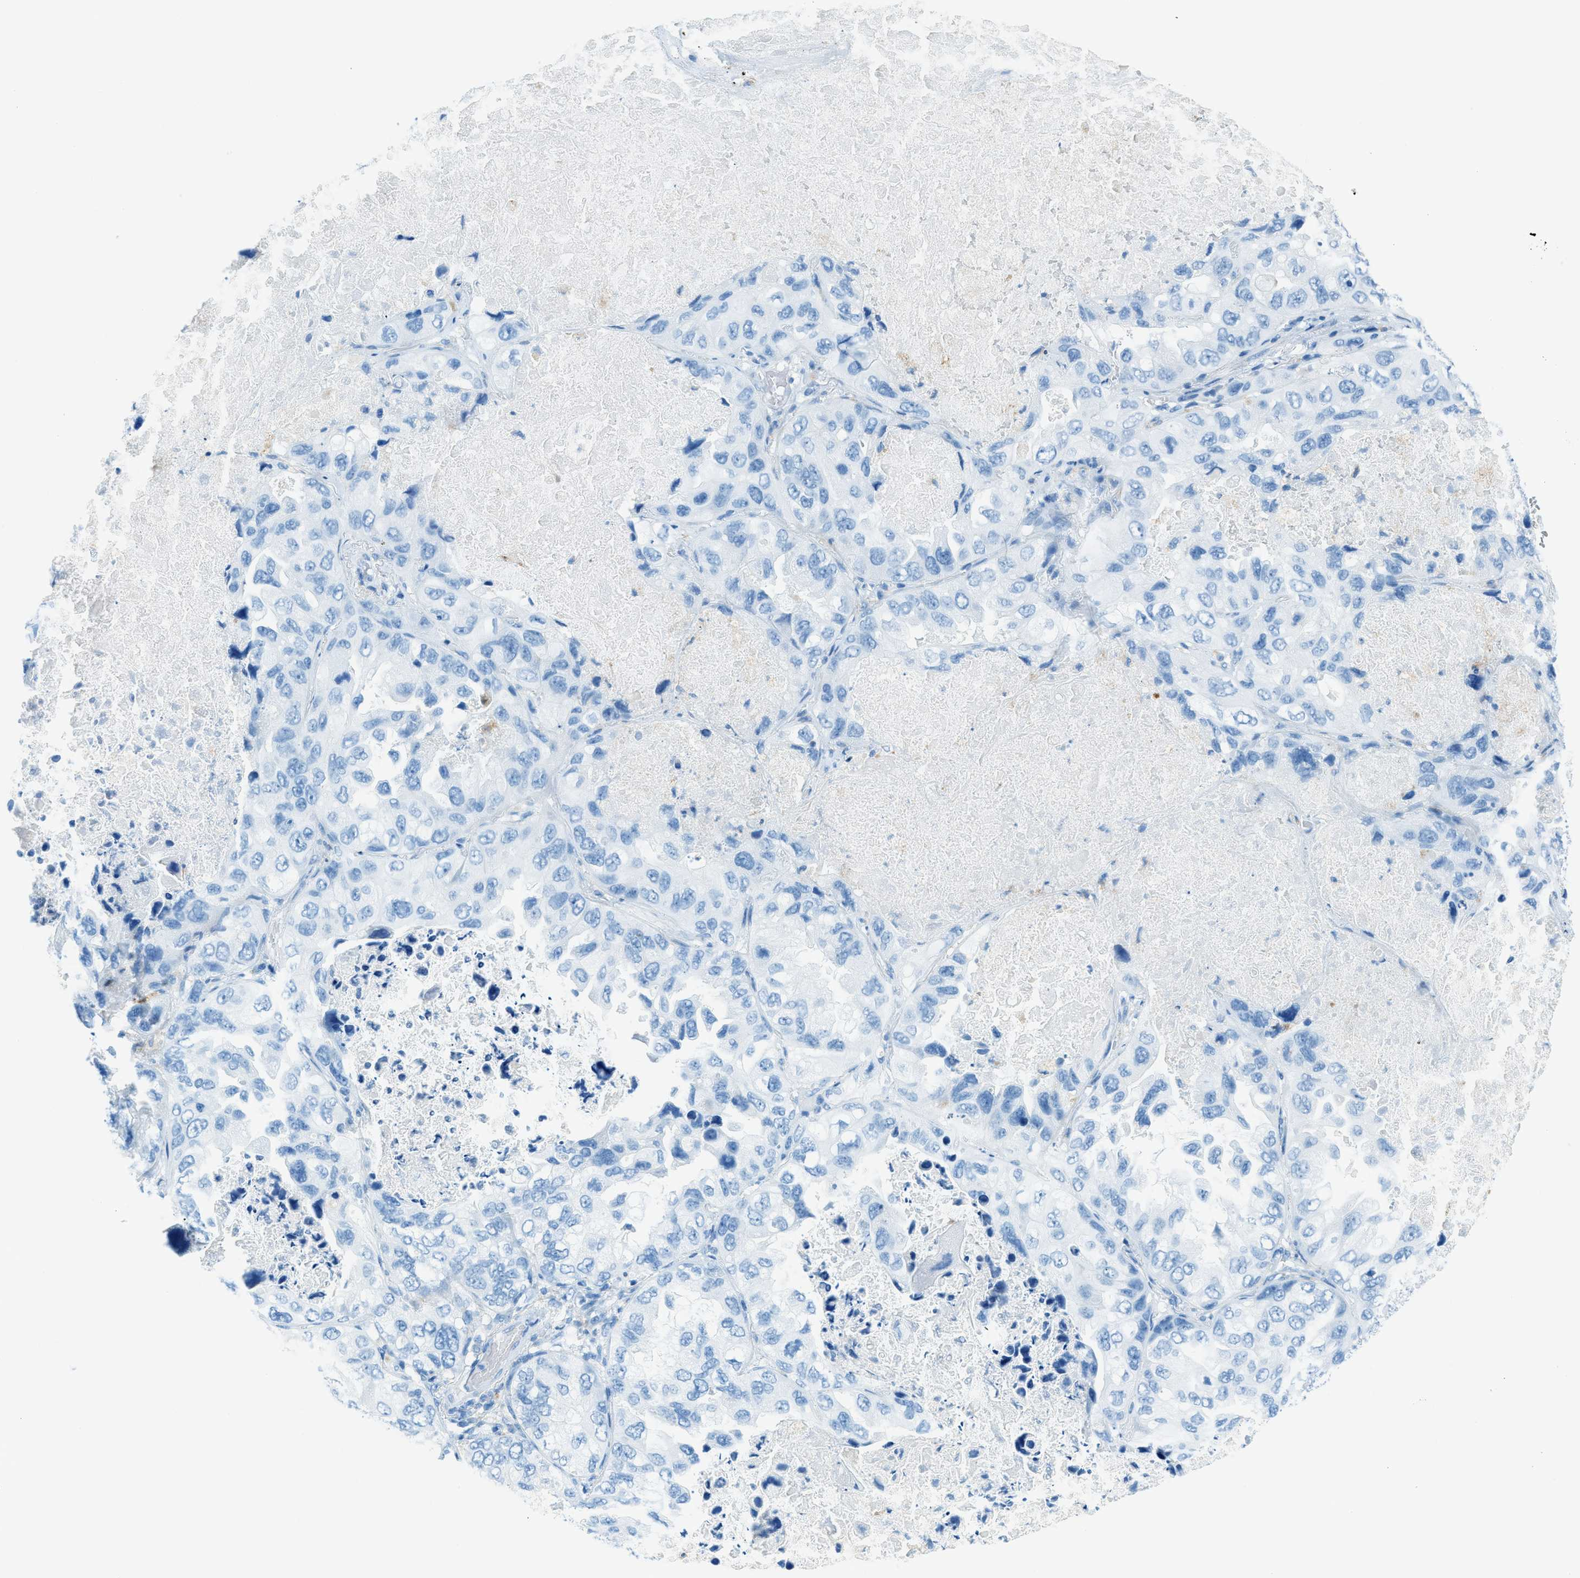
{"staining": {"intensity": "negative", "quantity": "none", "location": "none"}, "tissue": "lung cancer", "cell_type": "Tumor cells", "image_type": "cancer", "snomed": [{"axis": "morphology", "description": "Squamous cell carcinoma, NOS"}, {"axis": "topography", "description": "Lung"}], "caption": "DAB (3,3'-diaminobenzidine) immunohistochemical staining of squamous cell carcinoma (lung) displays no significant expression in tumor cells.", "gene": "C21orf62", "patient": {"sex": "female", "age": 73}}